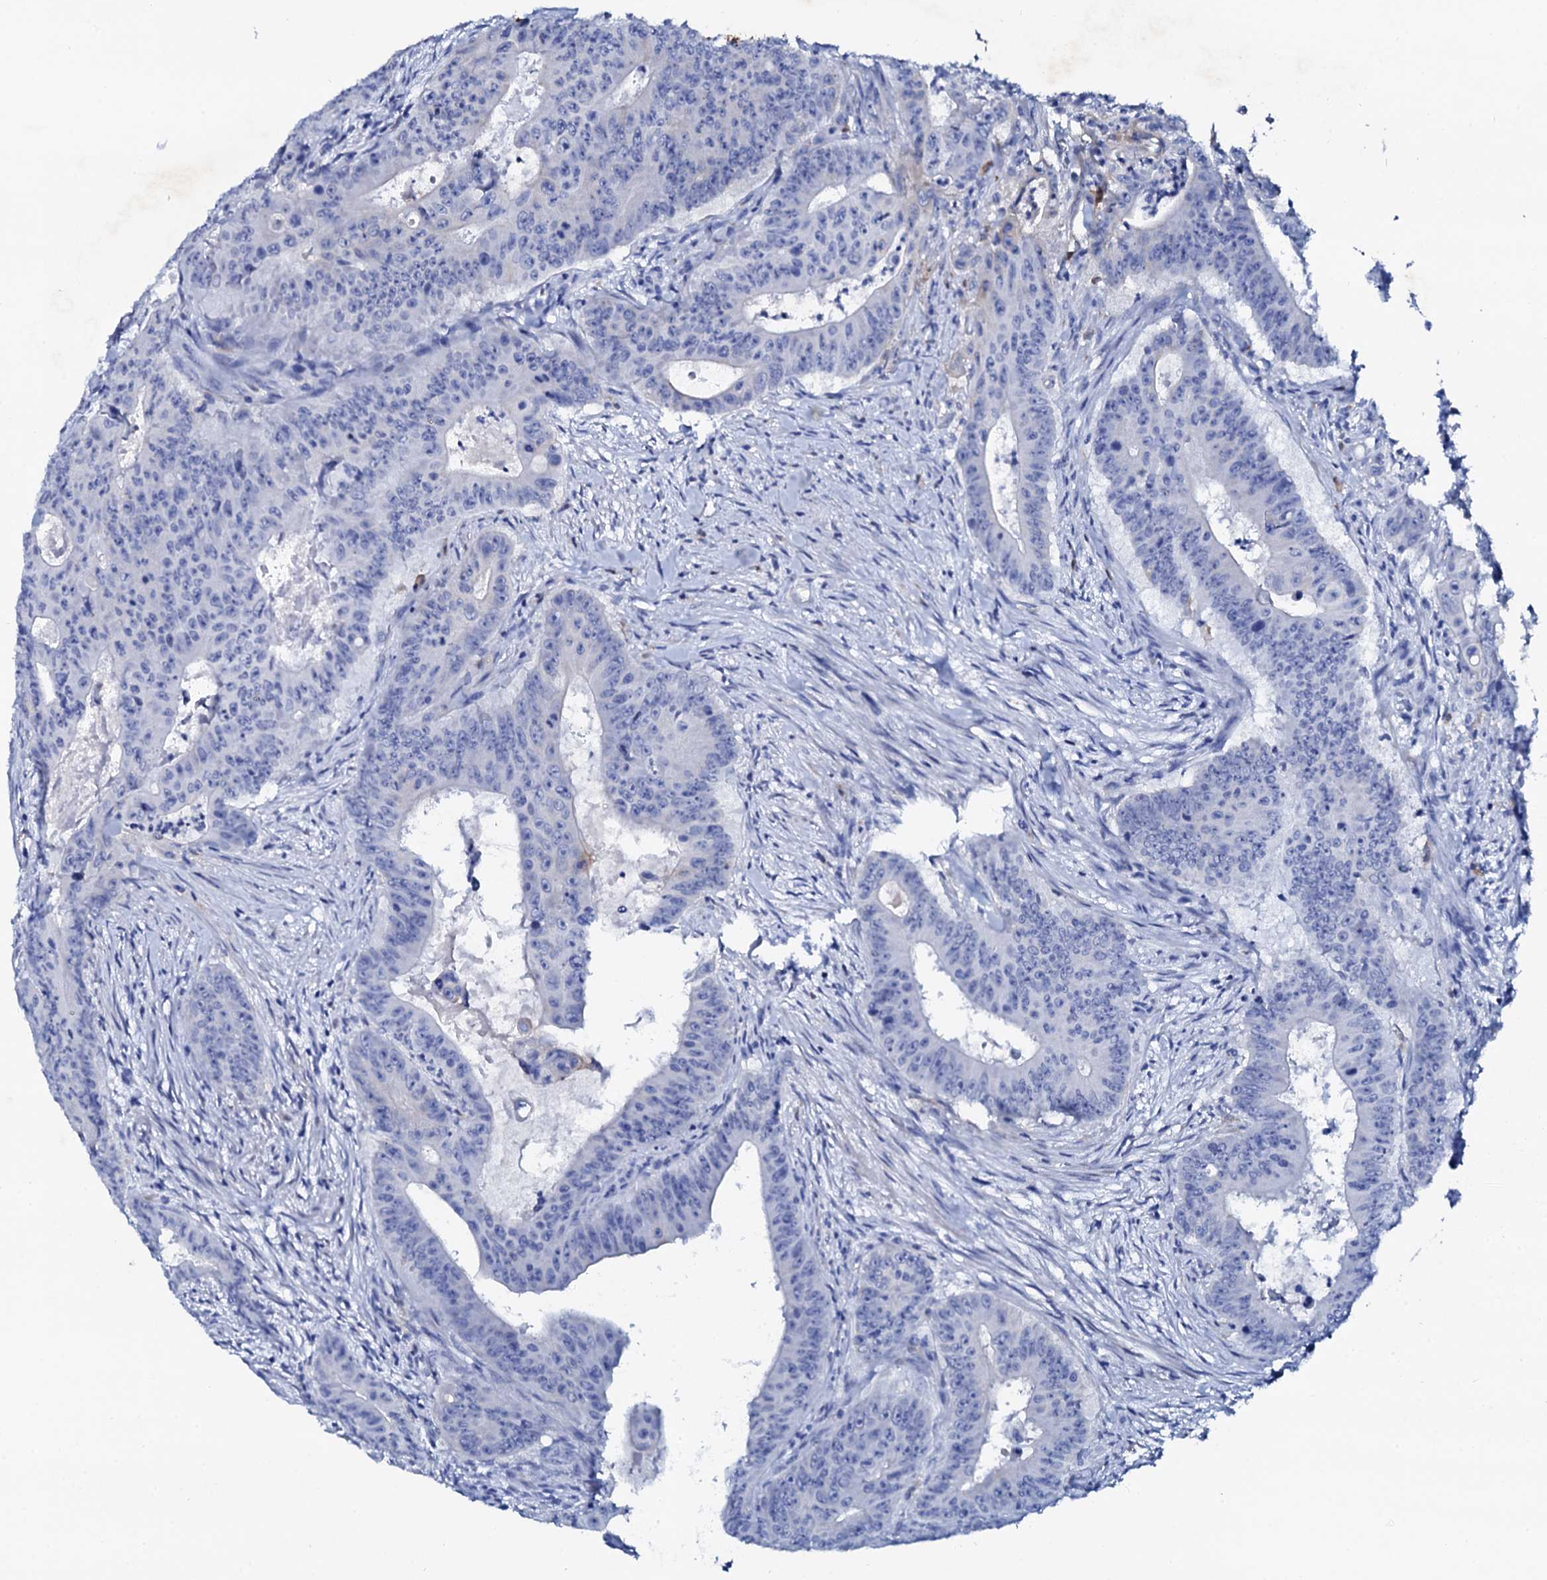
{"staining": {"intensity": "negative", "quantity": "none", "location": "none"}, "tissue": "colorectal cancer", "cell_type": "Tumor cells", "image_type": "cancer", "snomed": [{"axis": "morphology", "description": "Adenocarcinoma, NOS"}, {"axis": "topography", "description": "Rectum"}], "caption": "Human adenocarcinoma (colorectal) stained for a protein using IHC shows no expression in tumor cells.", "gene": "GLB1L3", "patient": {"sex": "female", "age": 75}}